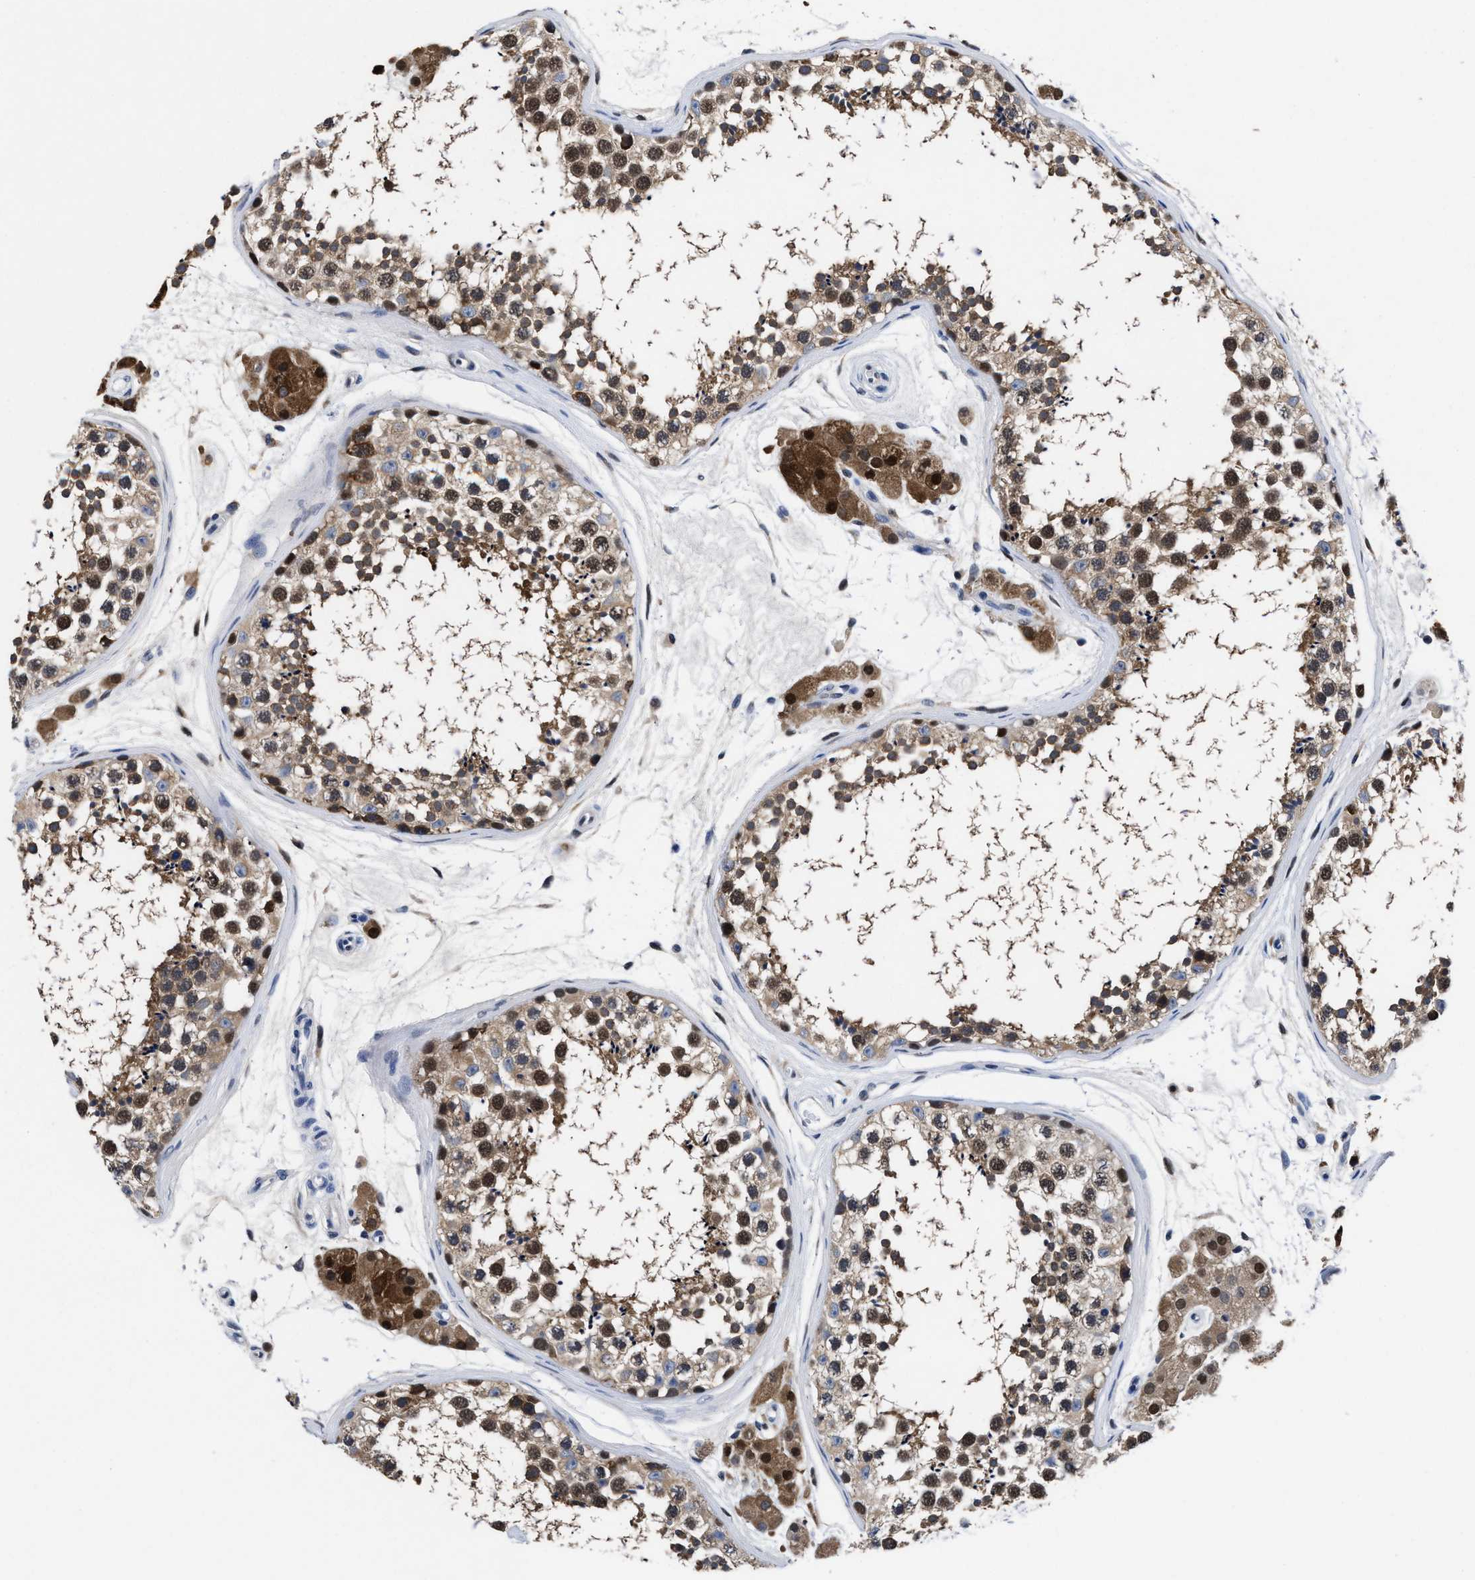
{"staining": {"intensity": "strong", "quantity": "<25%", "location": "cytoplasmic/membranous,nuclear"}, "tissue": "testis", "cell_type": "Cells in seminiferous ducts", "image_type": "normal", "snomed": [{"axis": "morphology", "description": "Normal tissue, NOS"}, {"axis": "topography", "description": "Testis"}], "caption": "This histopathology image demonstrates immunohistochemistry (IHC) staining of normal human testis, with medium strong cytoplasmic/membranous,nuclear staining in approximately <25% of cells in seminiferous ducts.", "gene": "ACLY", "patient": {"sex": "male", "age": 56}}